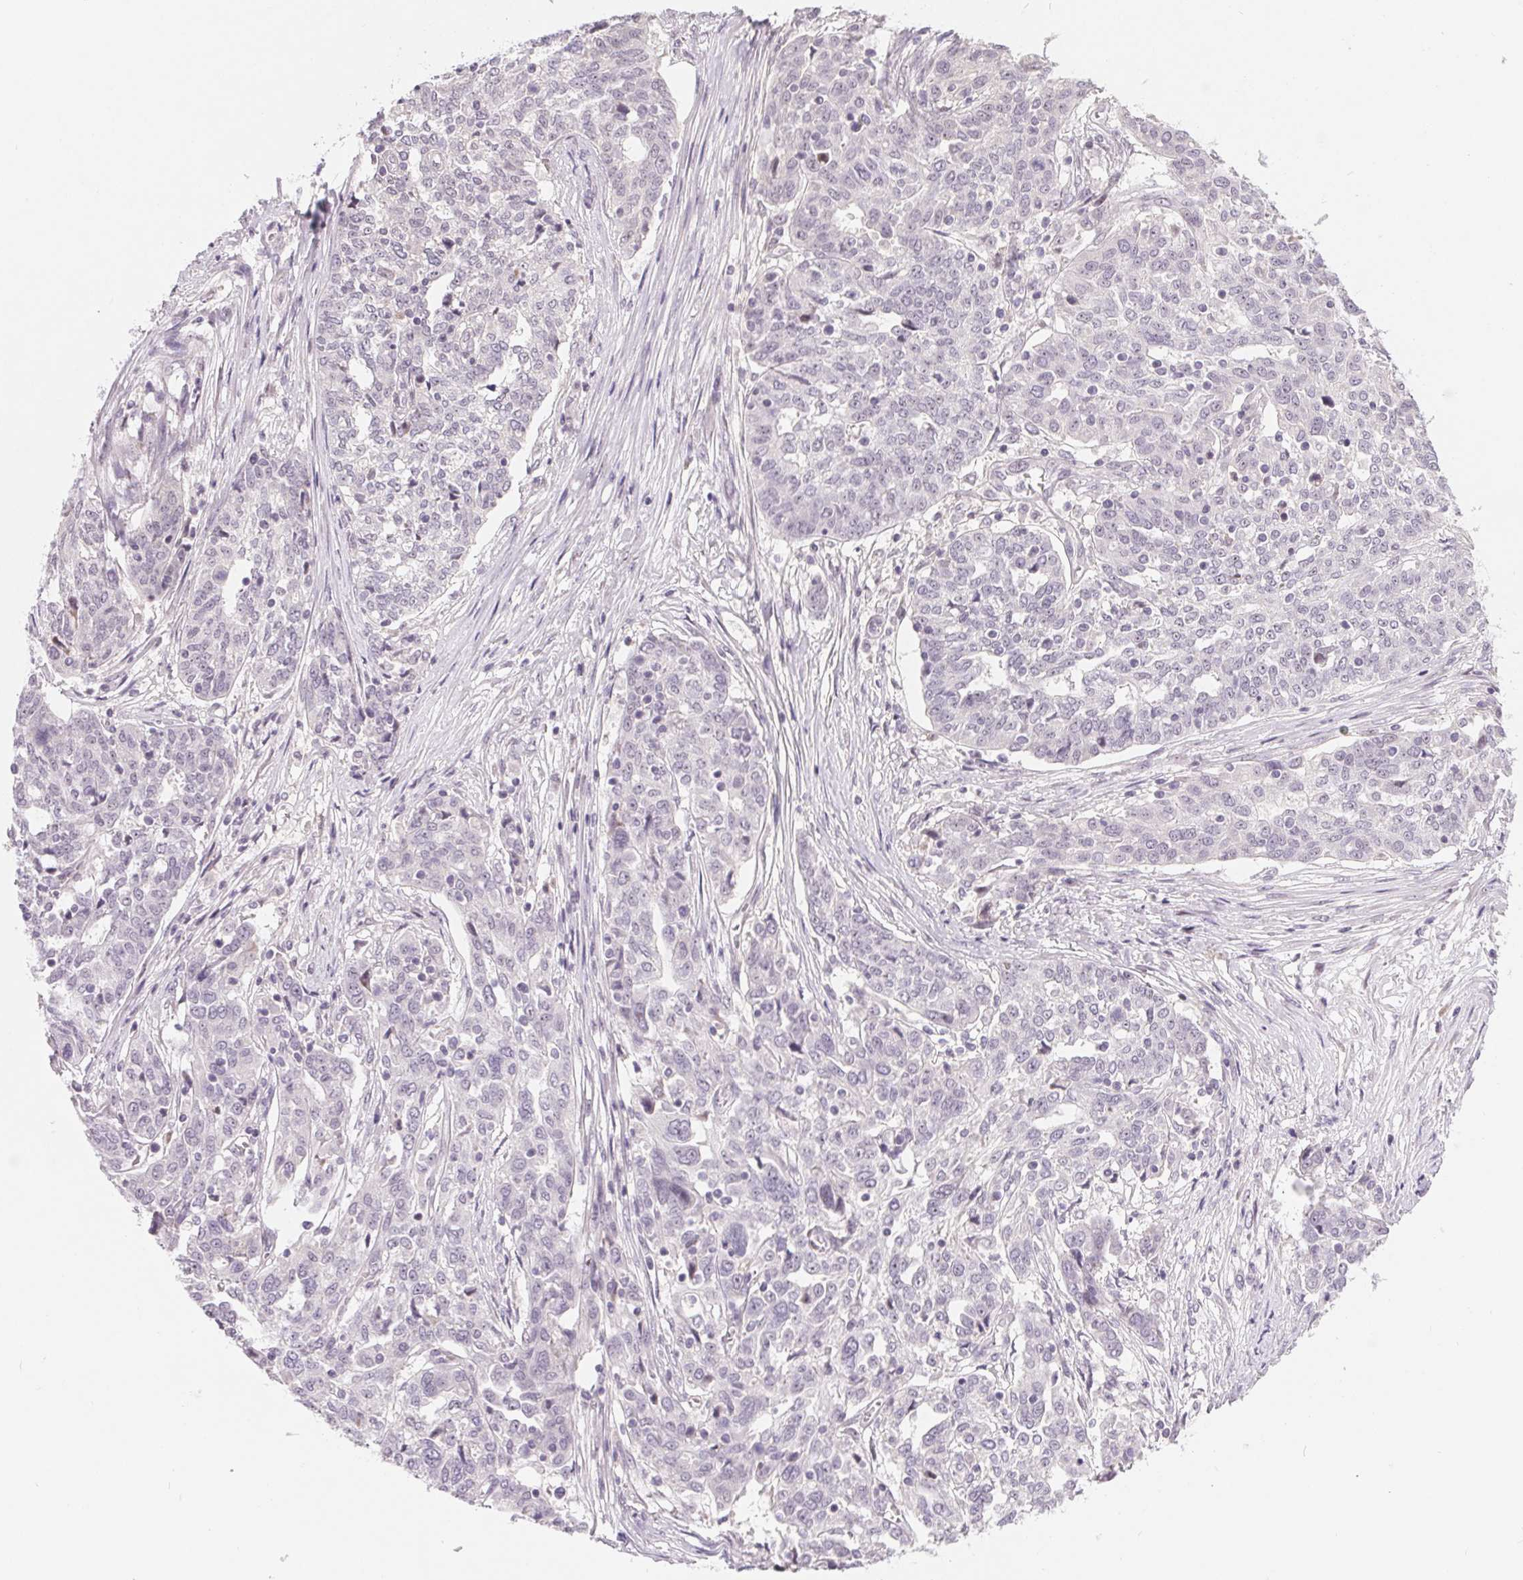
{"staining": {"intensity": "negative", "quantity": "none", "location": "none"}, "tissue": "ovarian cancer", "cell_type": "Tumor cells", "image_type": "cancer", "snomed": [{"axis": "morphology", "description": "Cystadenocarcinoma, serous, NOS"}, {"axis": "topography", "description": "Ovary"}], "caption": "Human ovarian cancer (serous cystadenocarcinoma) stained for a protein using immunohistochemistry displays no staining in tumor cells.", "gene": "LCA5L", "patient": {"sex": "female", "age": 67}}